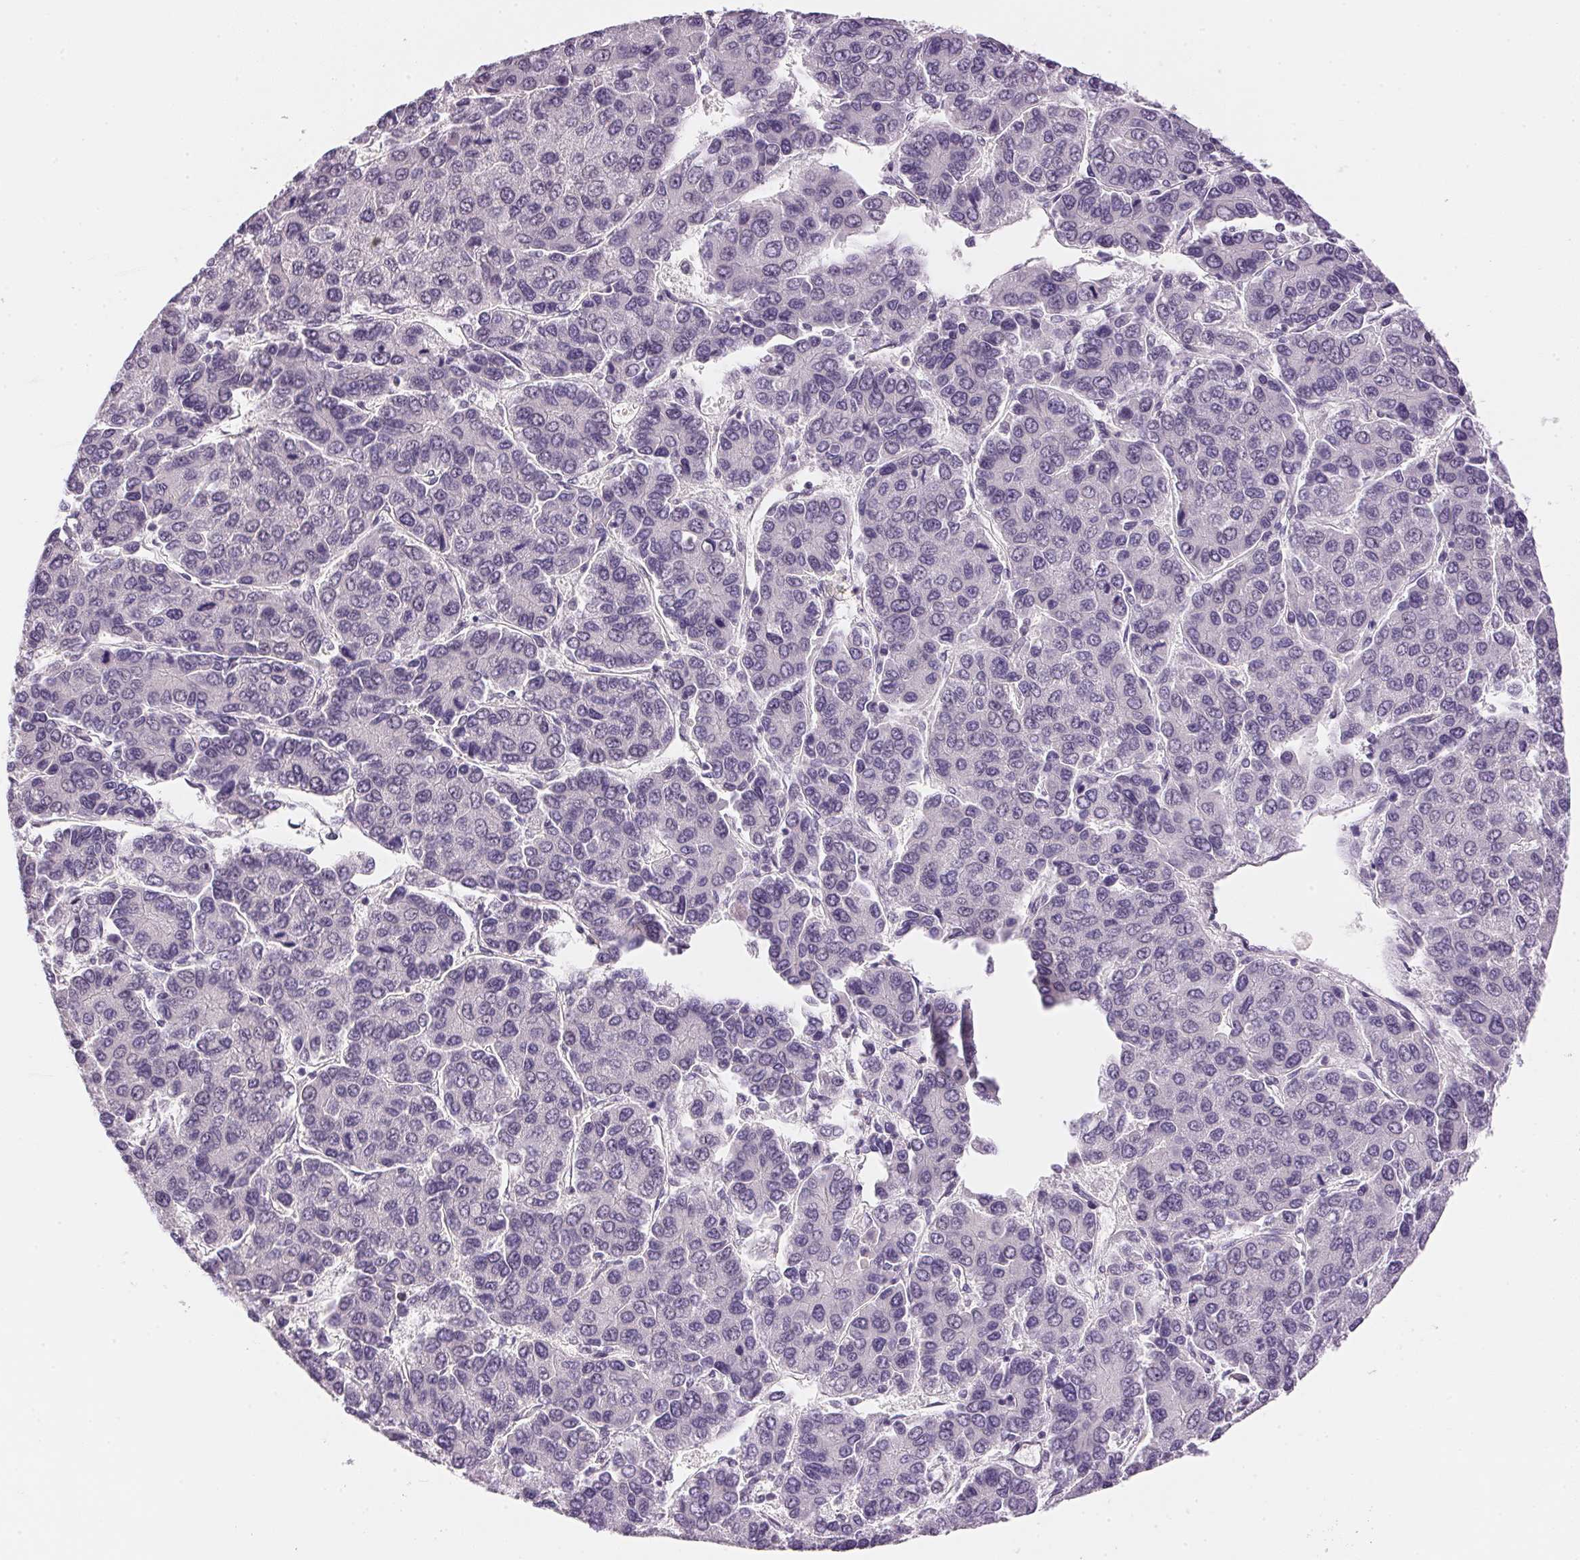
{"staining": {"intensity": "negative", "quantity": "none", "location": "none"}, "tissue": "liver cancer", "cell_type": "Tumor cells", "image_type": "cancer", "snomed": [{"axis": "morphology", "description": "Carcinoma, Hepatocellular, NOS"}, {"axis": "topography", "description": "Liver"}], "caption": "Immunohistochemistry (IHC) of human hepatocellular carcinoma (liver) exhibits no staining in tumor cells.", "gene": "FNDC4", "patient": {"sex": "female", "age": 66}}